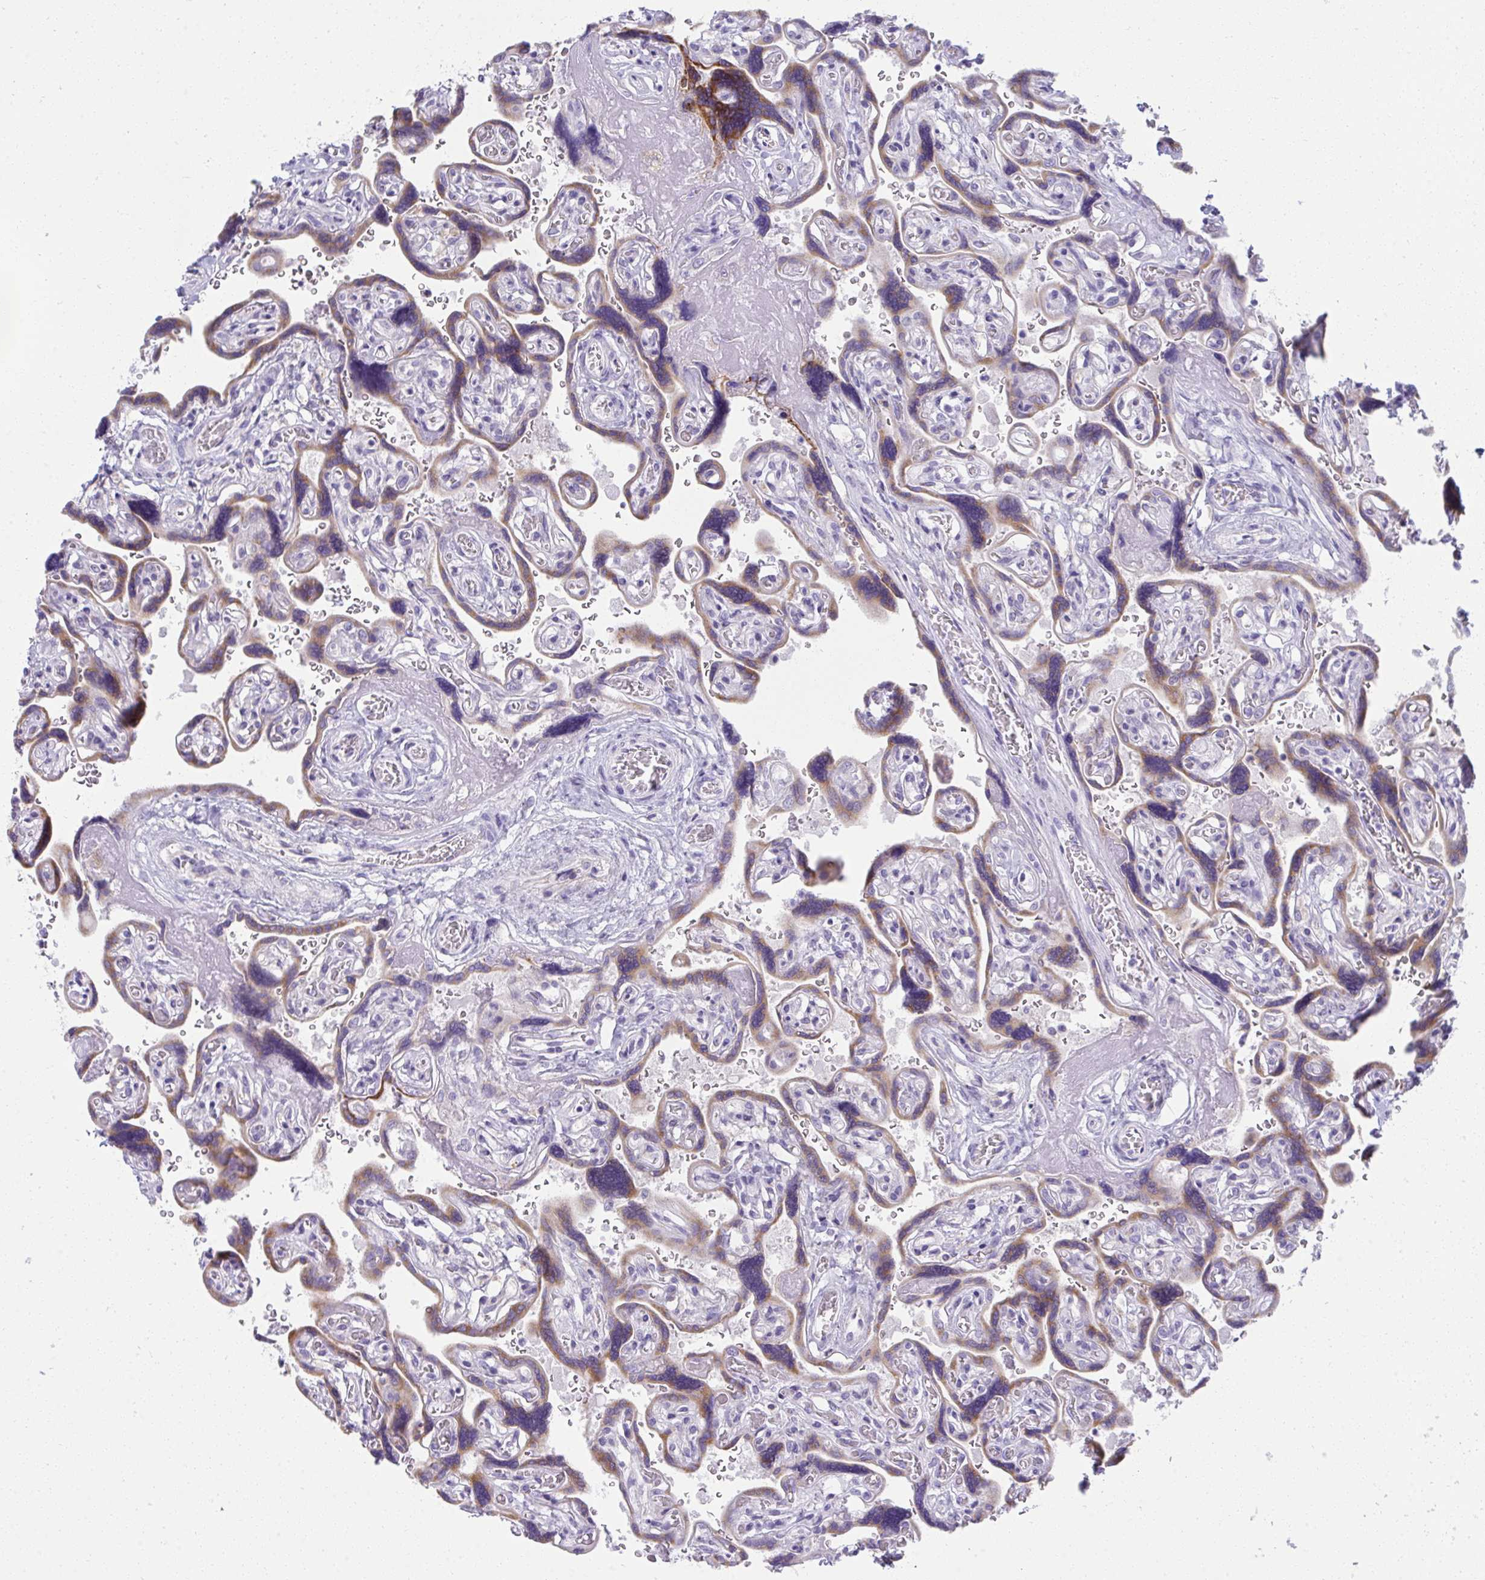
{"staining": {"intensity": "negative", "quantity": "none", "location": "none"}, "tissue": "placenta", "cell_type": "Decidual cells", "image_type": "normal", "snomed": [{"axis": "morphology", "description": "Normal tissue, NOS"}, {"axis": "topography", "description": "Placenta"}], "caption": "Unremarkable placenta was stained to show a protein in brown. There is no significant positivity in decidual cells. (Brightfield microscopy of DAB (3,3'-diaminobenzidine) immunohistochemistry (IHC) at high magnification).", "gene": "FASLG", "patient": {"sex": "female", "age": 32}}